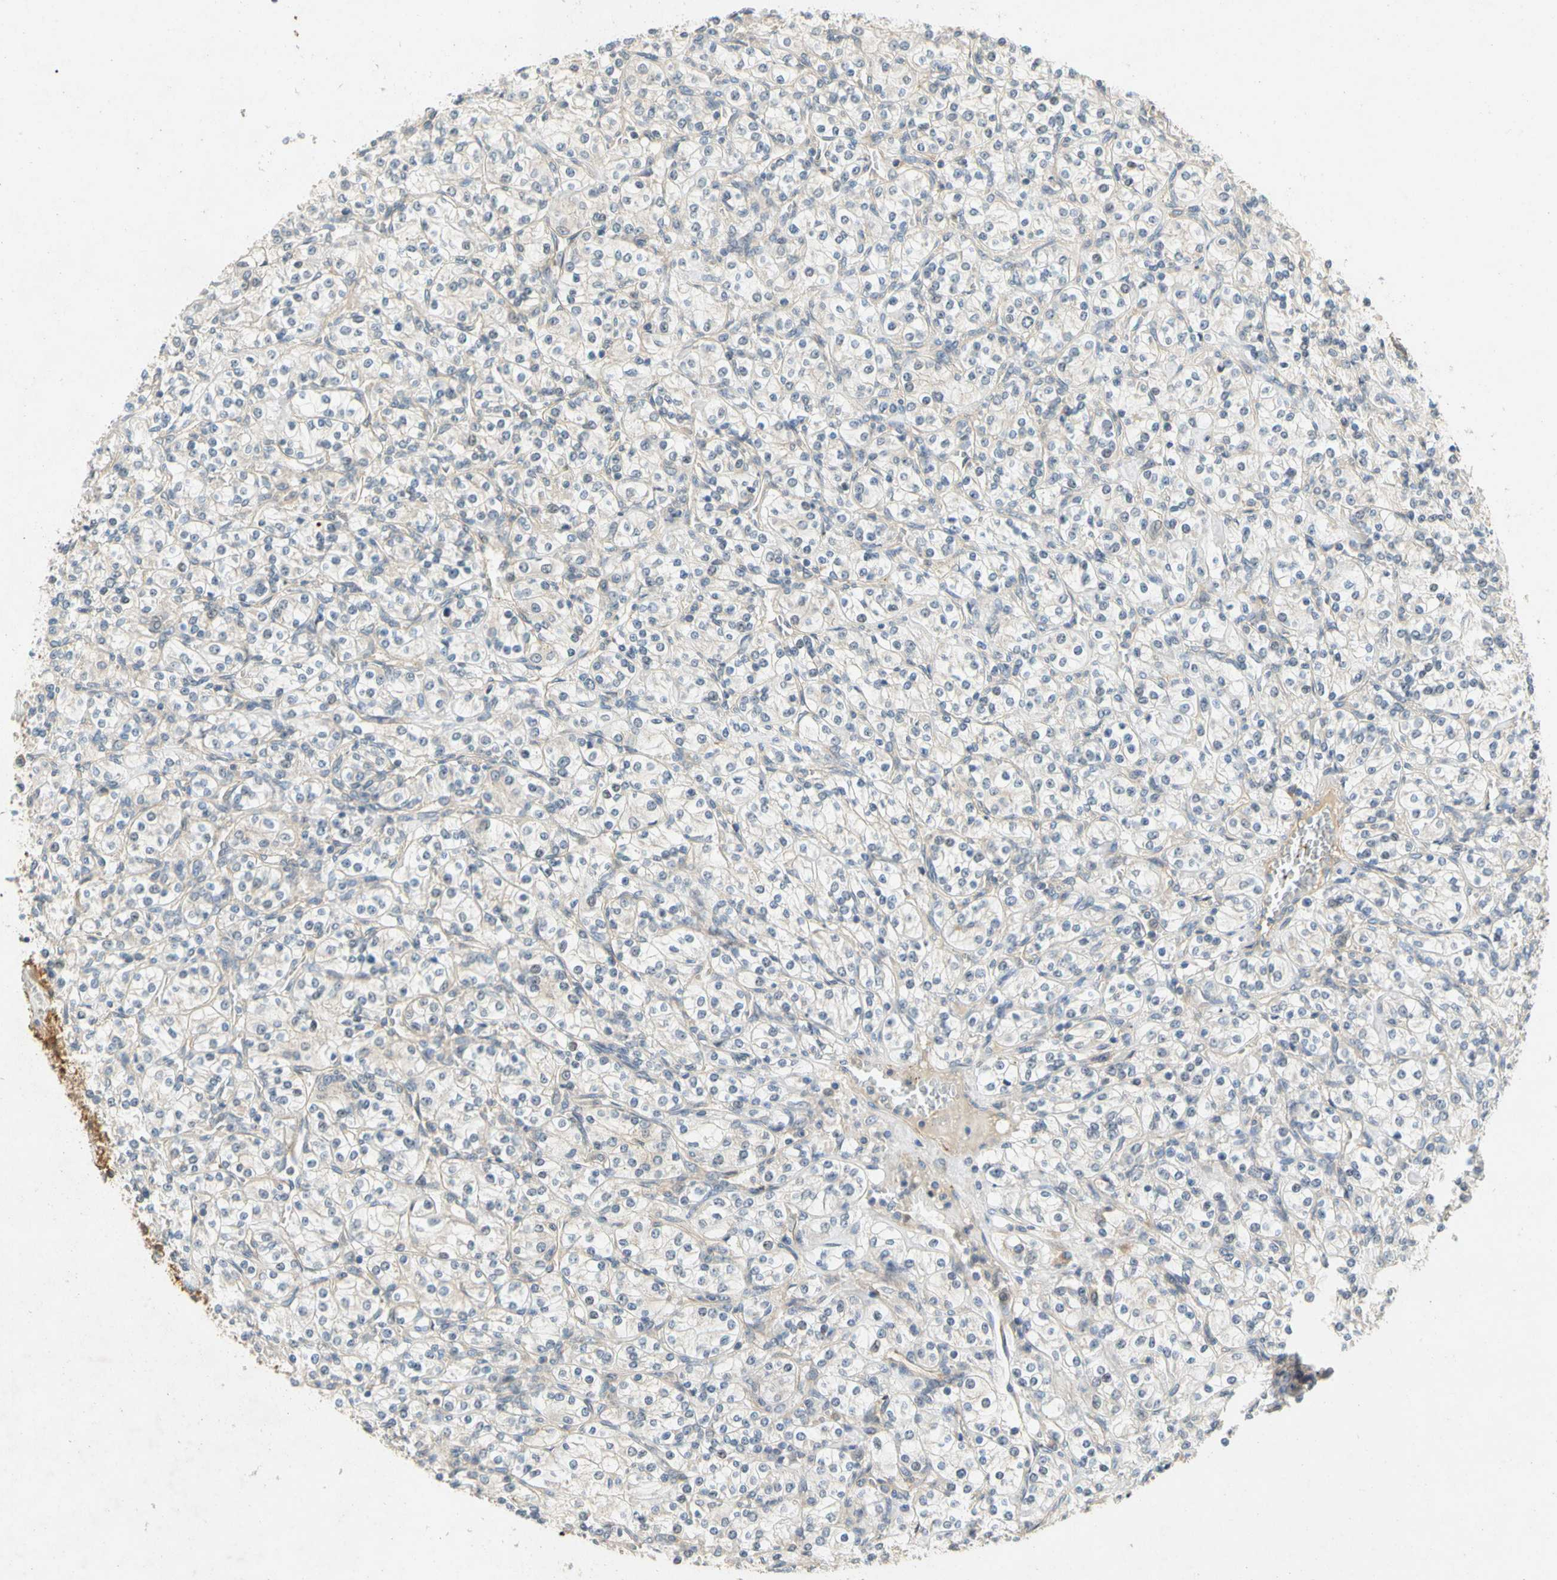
{"staining": {"intensity": "negative", "quantity": "none", "location": "none"}, "tissue": "renal cancer", "cell_type": "Tumor cells", "image_type": "cancer", "snomed": [{"axis": "morphology", "description": "Adenocarcinoma, NOS"}, {"axis": "topography", "description": "Kidney"}], "caption": "This is an IHC histopathology image of adenocarcinoma (renal). There is no expression in tumor cells.", "gene": "GATD1", "patient": {"sex": "male", "age": 77}}